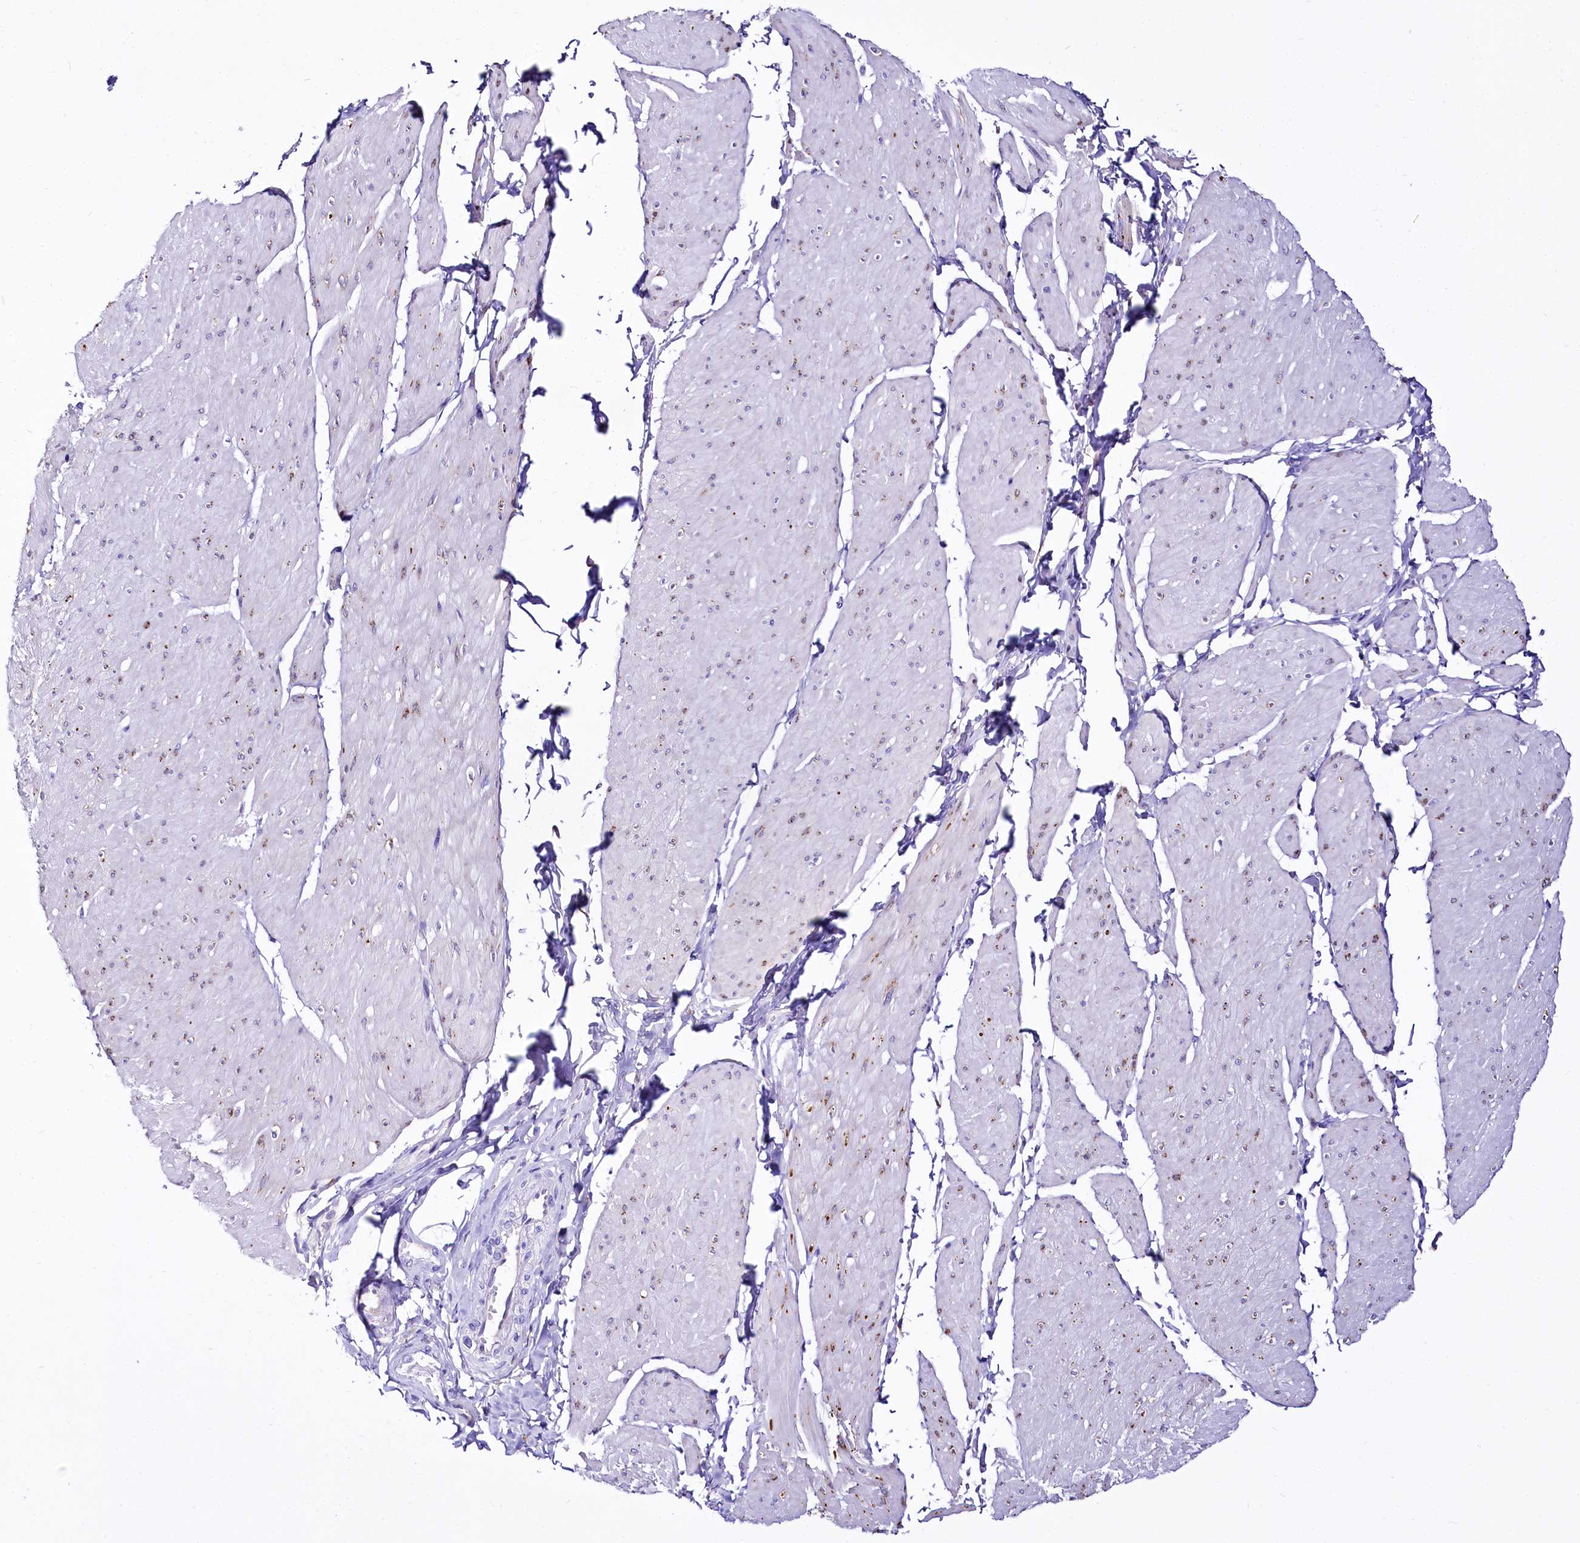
{"staining": {"intensity": "negative", "quantity": "none", "location": "none"}, "tissue": "smooth muscle", "cell_type": "Smooth muscle cells", "image_type": "normal", "snomed": [{"axis": "morphology", "description": "Urothelial carcinoma, High grade"}, {"axis": "topography", "description": "Urinary bladder"}], "caption": "This is a photomicrograph of IHC staining of unremarkable smooth muscle, which shows no expression in smooth muscle cells. Brightfield microscopy of immunohistochemistry (IHC) stained with DAB (brown) and hematoxylin (blue), captured at high magnification.", "gene": "A2ML1", "patient": {"sex": "male", "age": 46}}